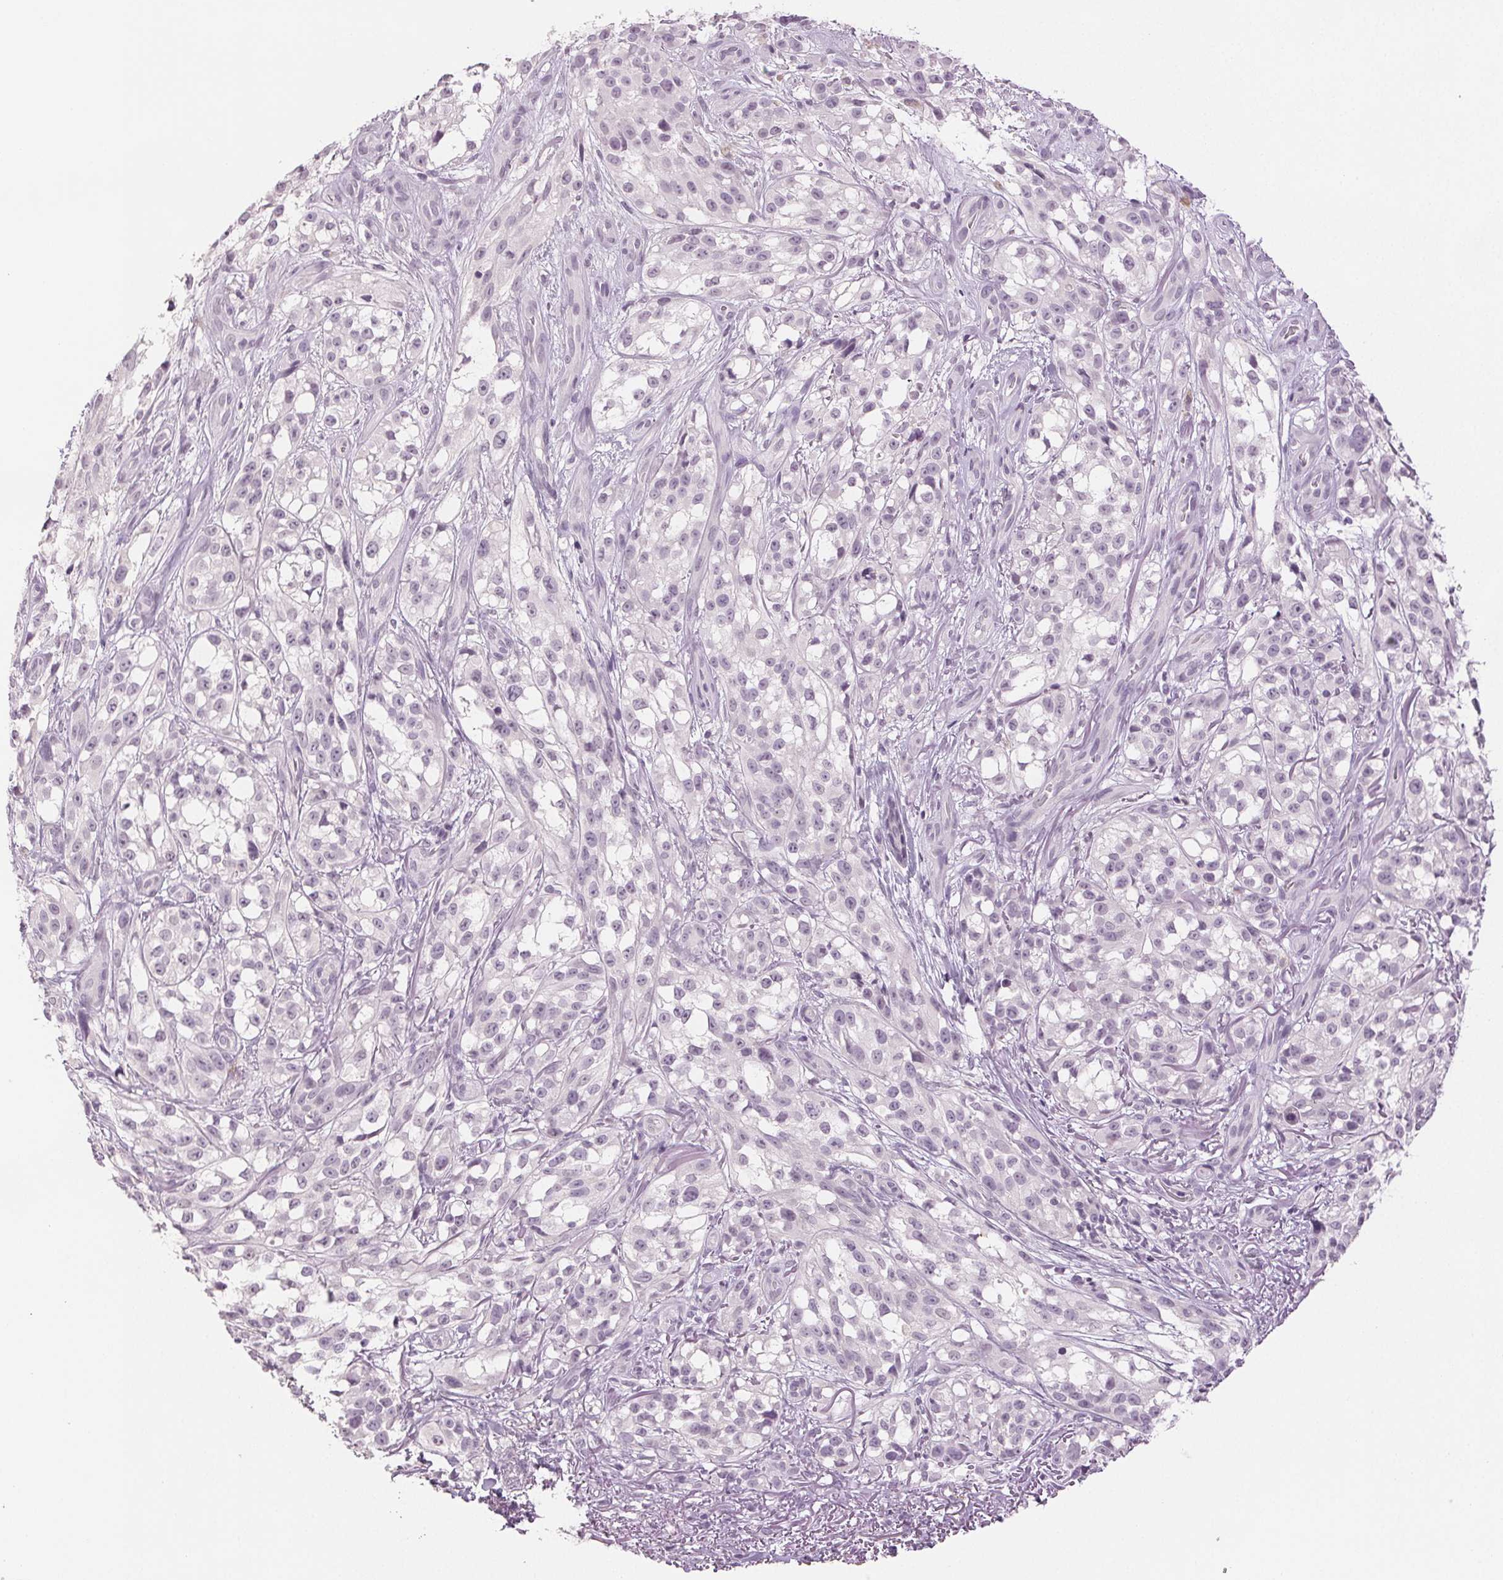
{"staining": {"intensity": "negative", "quantity": "none", "location": "none"}, "tissue": "melanoma", "cell_type": "Tumor cells", "image_type": "cancer", "snomed": [{"axis": "morphology", "description": "Malignant melanoma, NOS"}, {"axis": "topography", "description": "Skin"}], "caption": "Human melanoma stained for a protein using IHC demonstrates no staining in tumor cells.", "gene": "SCGN", "patient": {"sex": "female", "age": 85}}